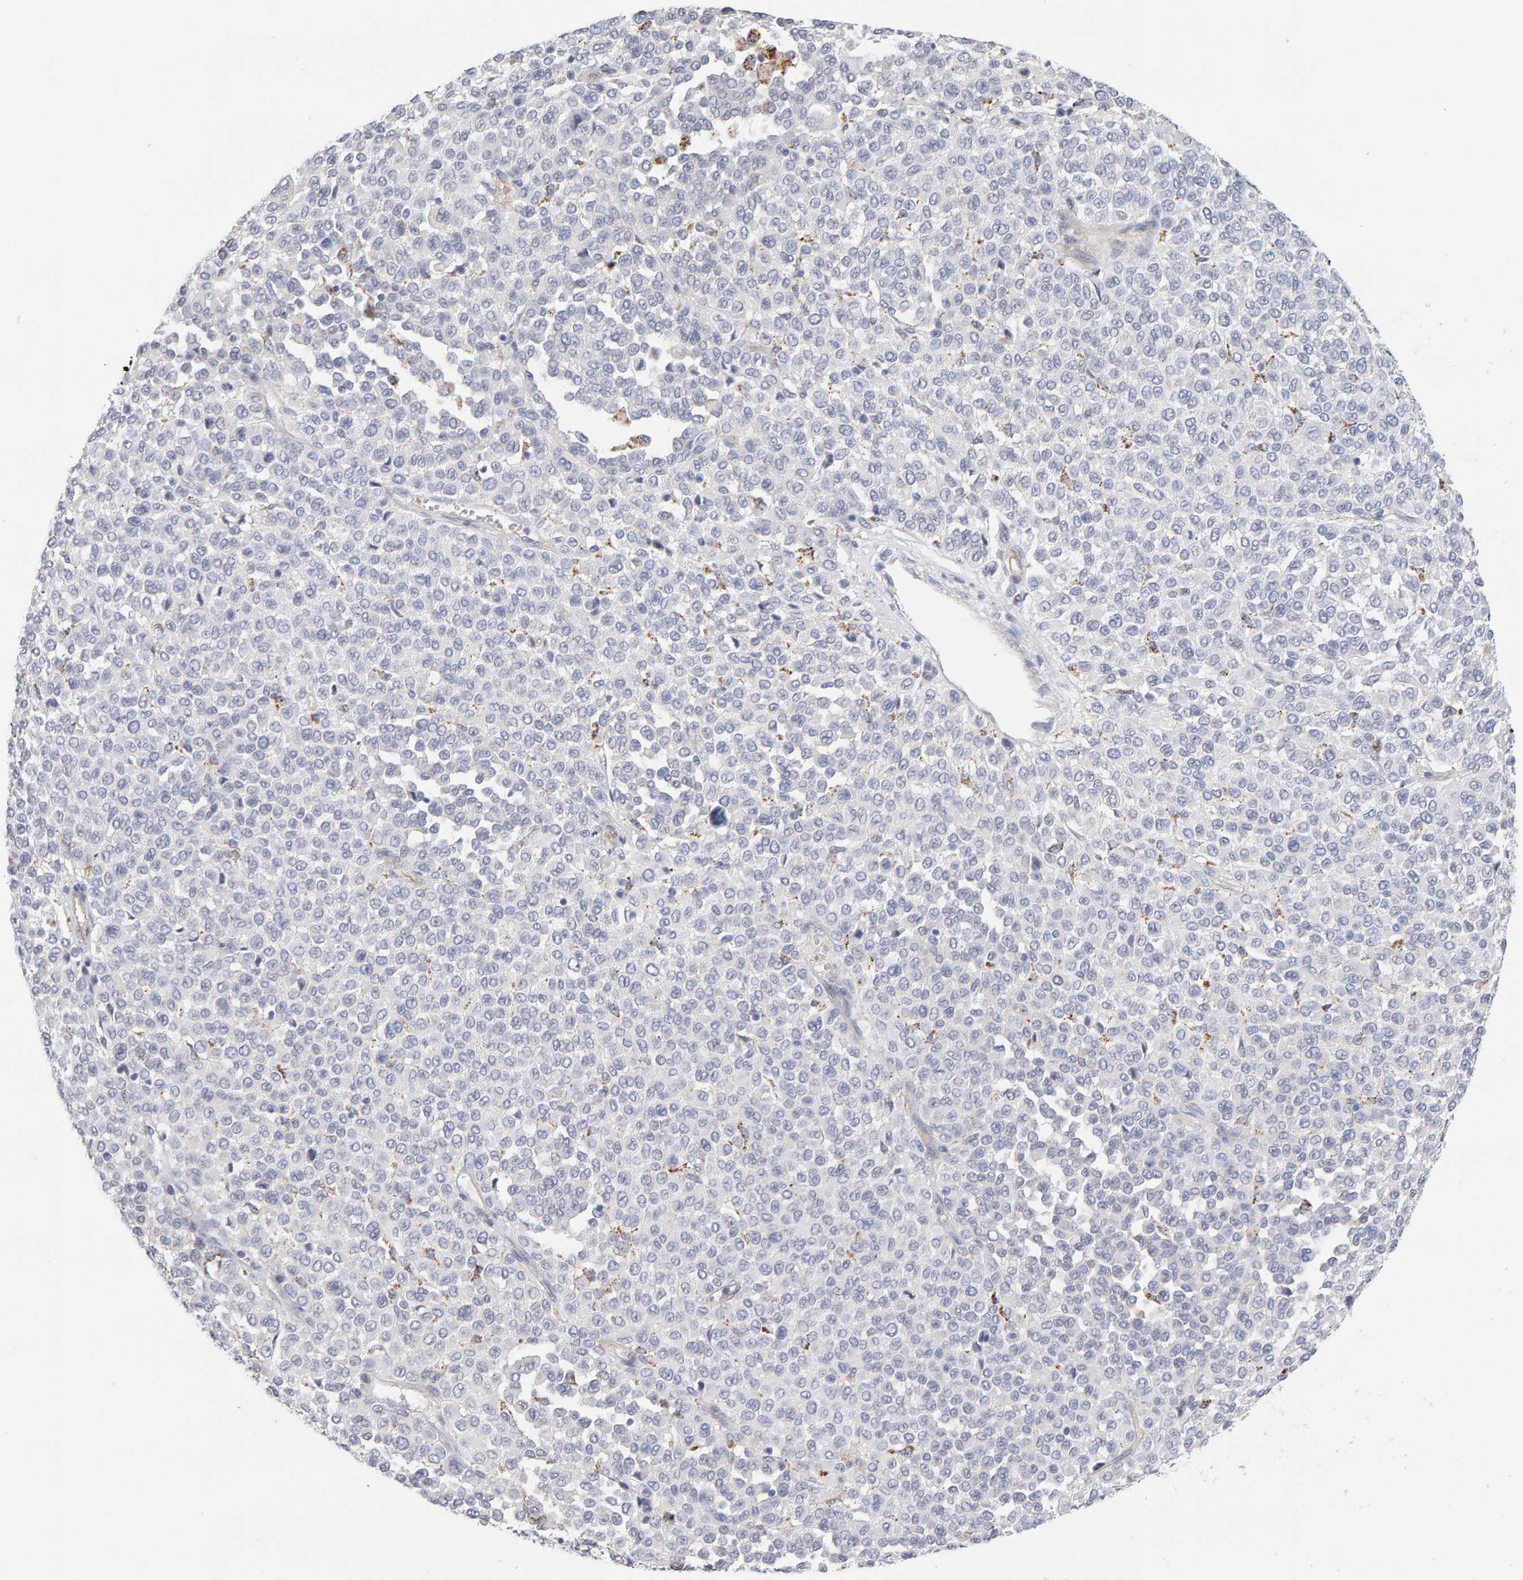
{"staining": {"intensity": "negative", "quantity": "none", "location": "none"}, "tissue": "melanoma", "cell_type": "Tumor cells", "image_type": "cancer", "snomed": [{"axis": "morphology", "description": "Malignant melanoma, Metastatic site"}, {"axis": "topography", "description": "Pancreas"}], "caption": "An IHC histopathology image of melanoma is shown. There is no staining in tumor cells of melanoma.", "gene": "METRNL", "patient": {"sex": "female", "age": 30}}